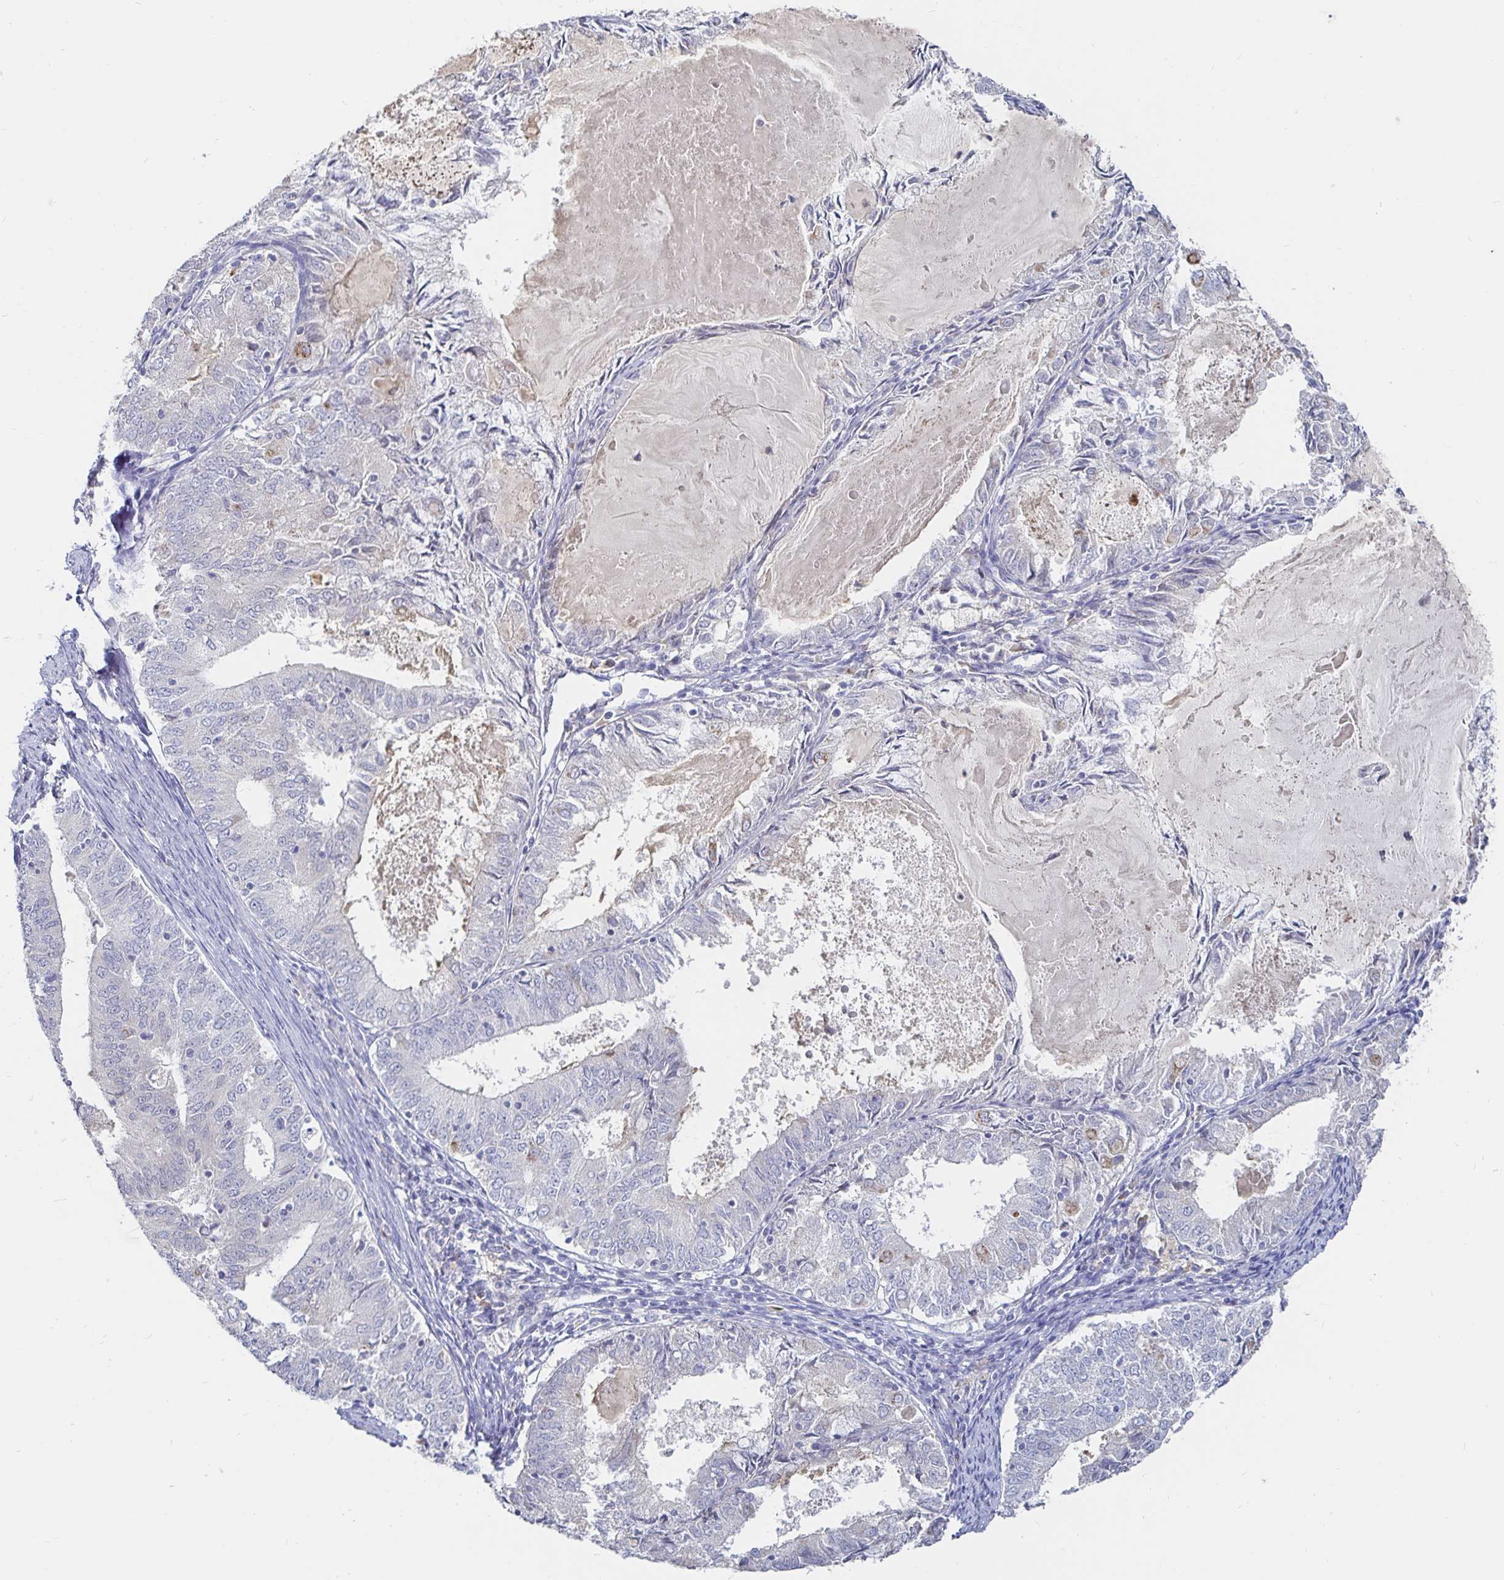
{"staining": {"intensity": "negative", "quantity": "none", "location": "none"}, "tissue": "endometrial cancer", "cell_type": "Tumor cells", "image_type": "cancer", "snomed": [{"axis": "morphology", "description": "Adenocarcinoma, NOS"}, {"axis": "topography", "description": "Endometrium"}], "caption": "The IHC histopathology image has no significant expression in tumor cells of endometrial adenocarcinoma tissue. Nuclei are stained in blue.", "gene": "SPPL3", "patient": {"sex": "female", "age": 57}}